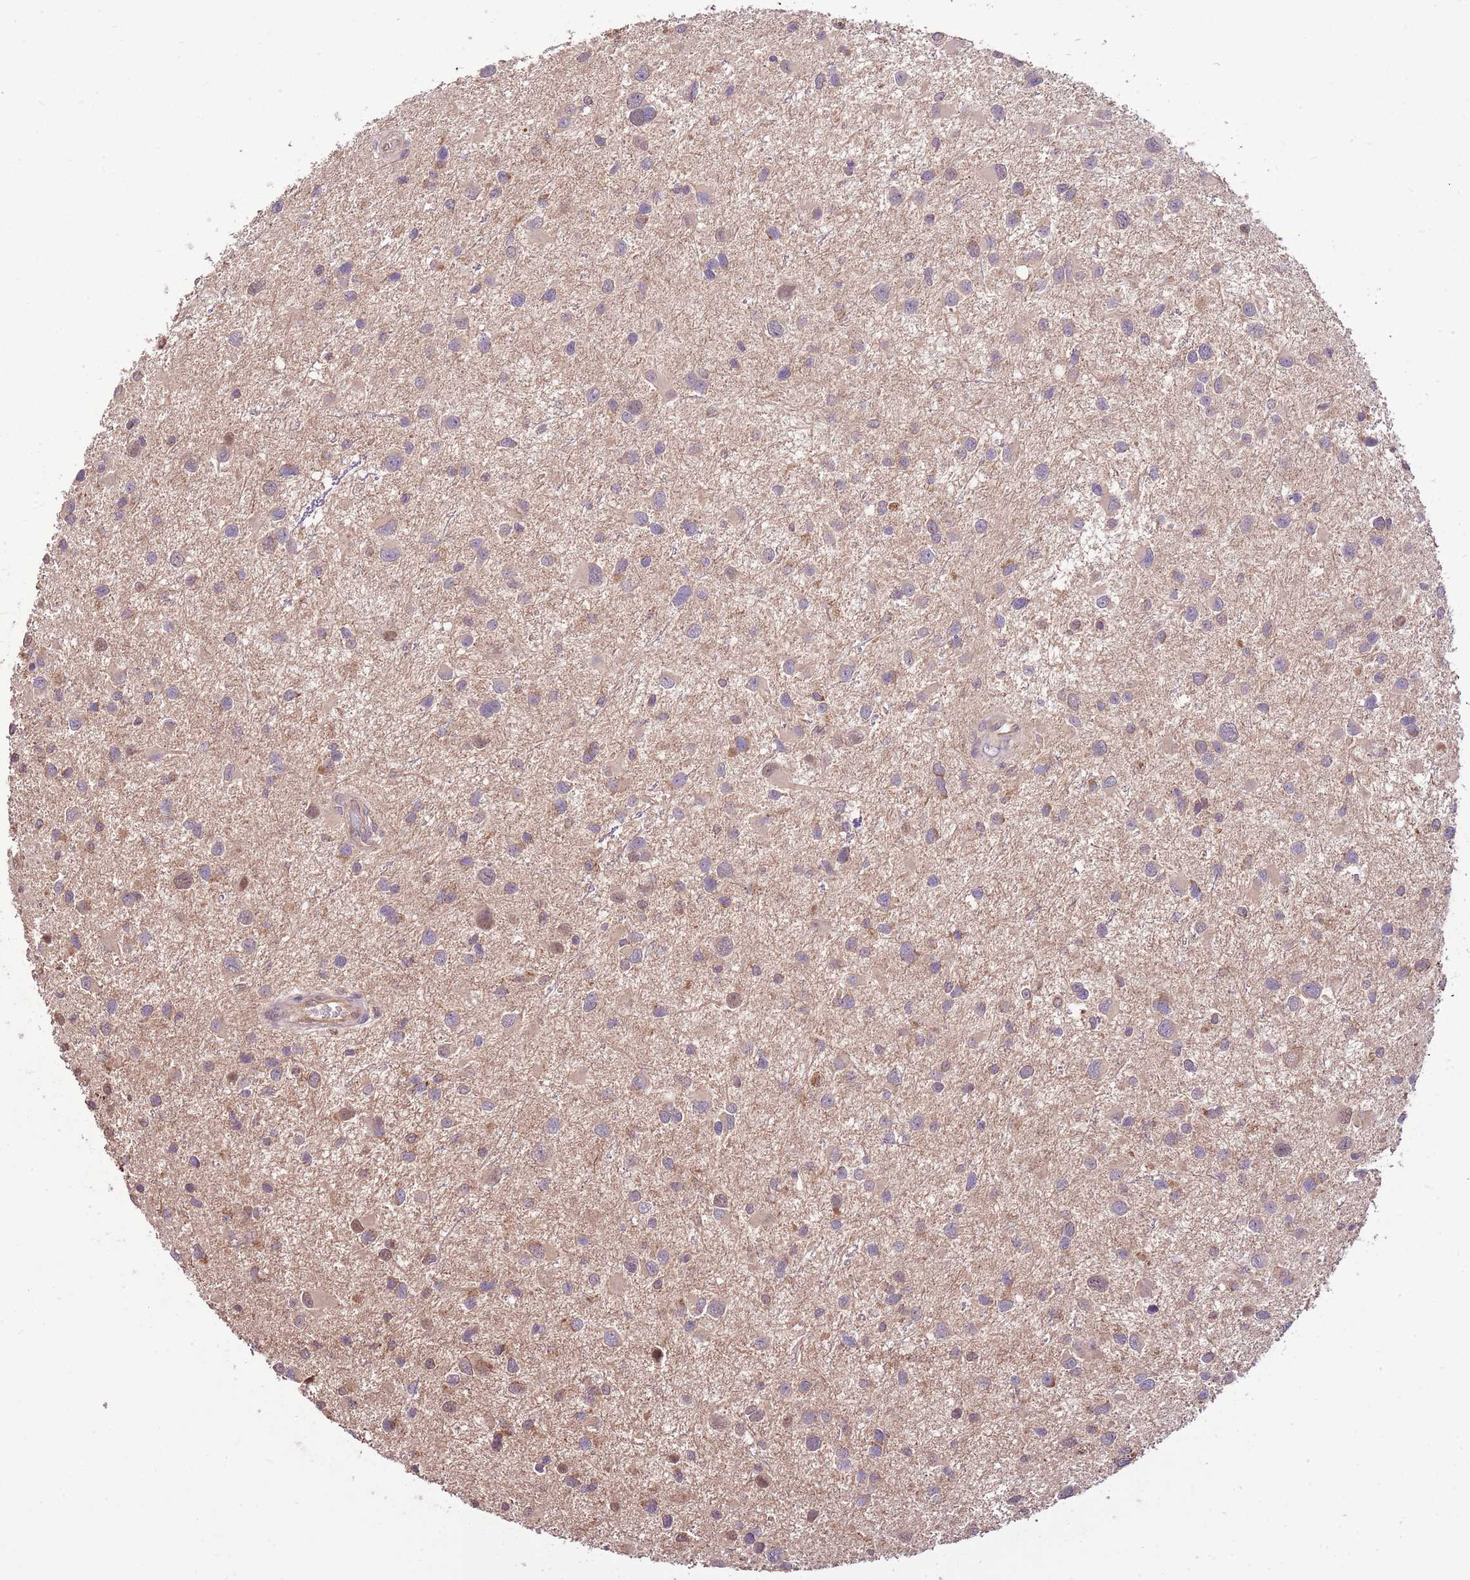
{"staining": {"intensity": "weak", "quantity": "<25%", "location": "cytoplasmic/membranous"}, "tissue": "glioma", "cell_type": "Tumor cells", "image_type": "cancer", "snomed": [{"axis": "morphology", "description": "Glioma, malignant, Low grade"}, {"axis": "topography", "description": "Brain"}], "caption": "Malignant glioma (low-grade) was stained to show a protein in brown. There is no significant positivity in tumor cells.", "gene": "BBS5", "patient": {"sex": "female", "age": 32}}